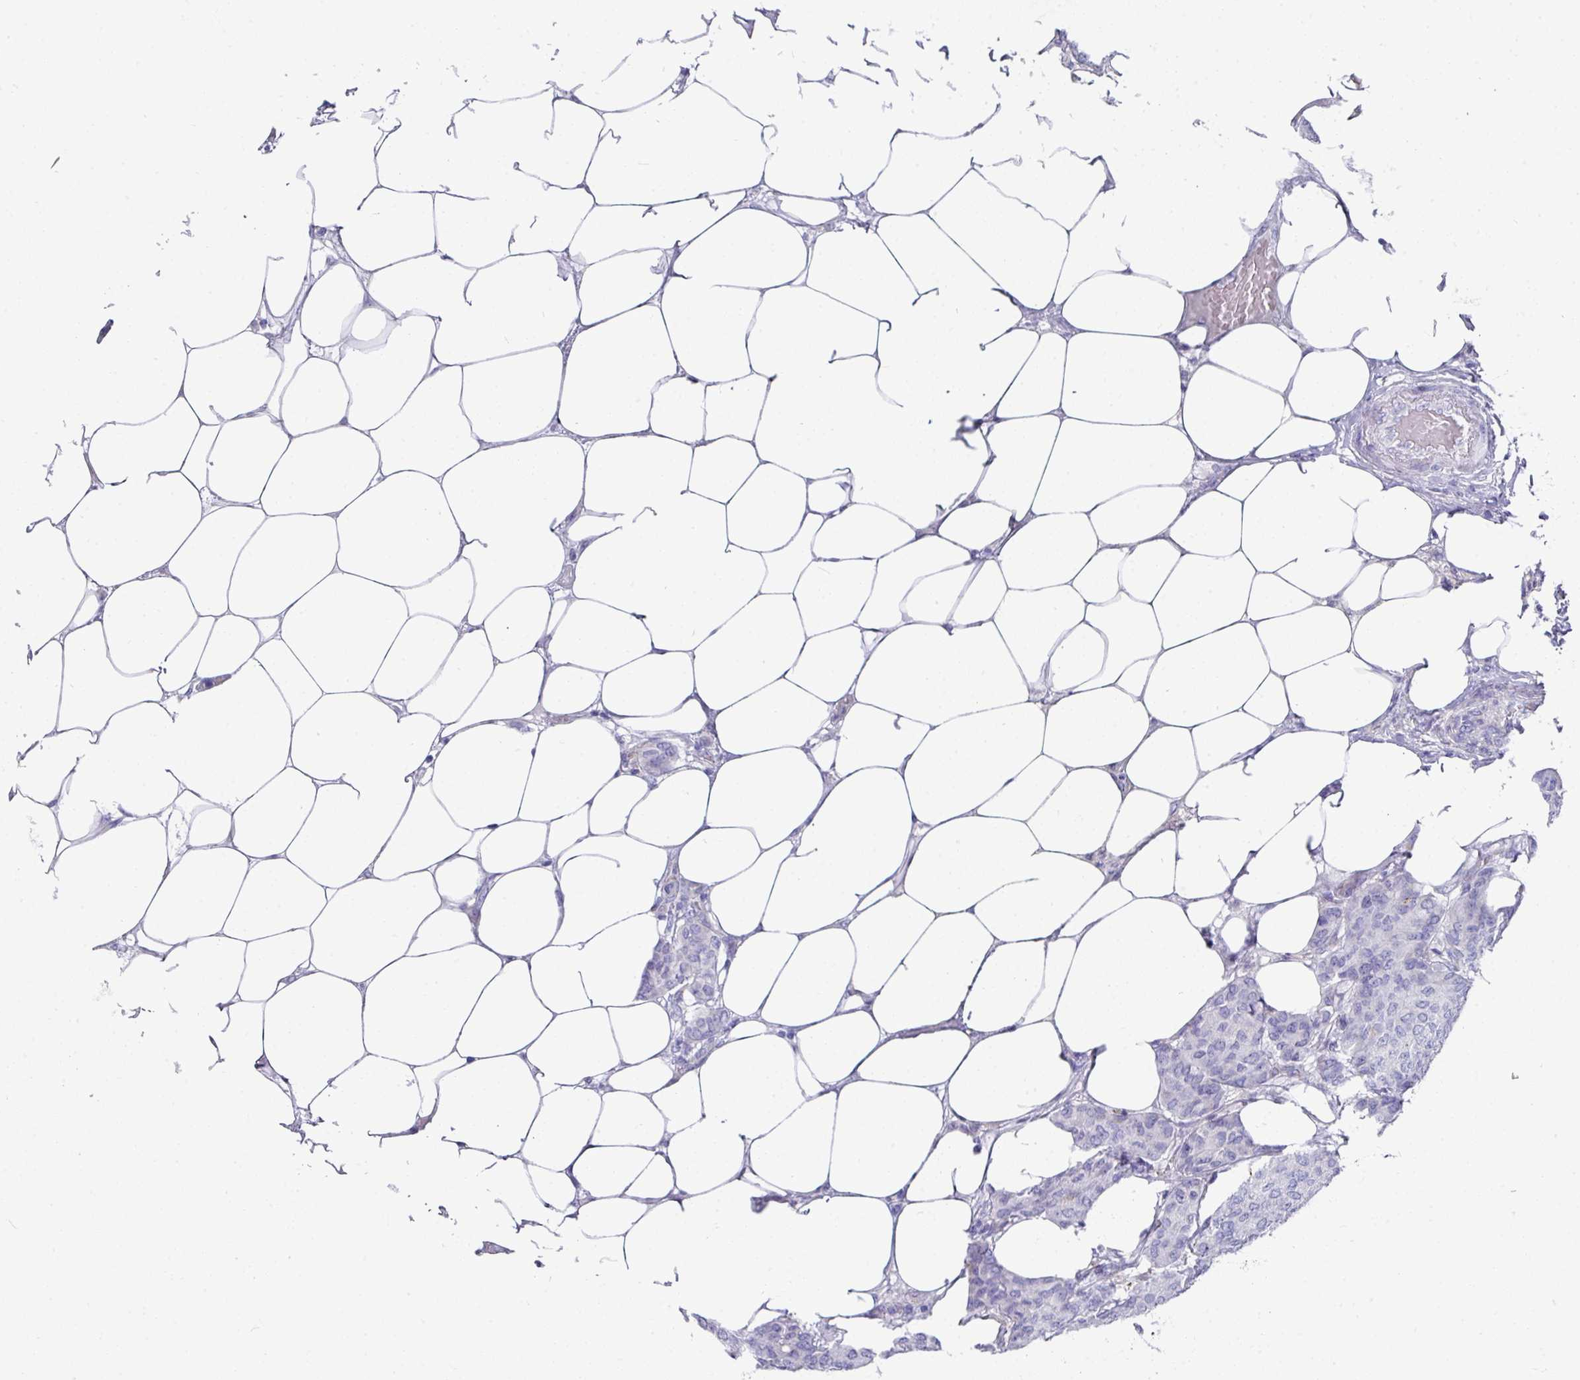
{"staining": {"intensity": "negative", "quantity": "none", "location": "none"}, "tissue": "breast cancer", "cell_type": "Tumor cells", "image_type": "cancer", "snomed": [{"axis": "morphology", "description": "Duct carcinoma"}, {"axis": "topography", "description": "Breast"}], "caption": "Histopathology image shows no protein expression in tumor cells of breast invasive ductal carcinoma tissue.", "gene": "CLDN1", "patient": {"sex": "female", "age": 75}}